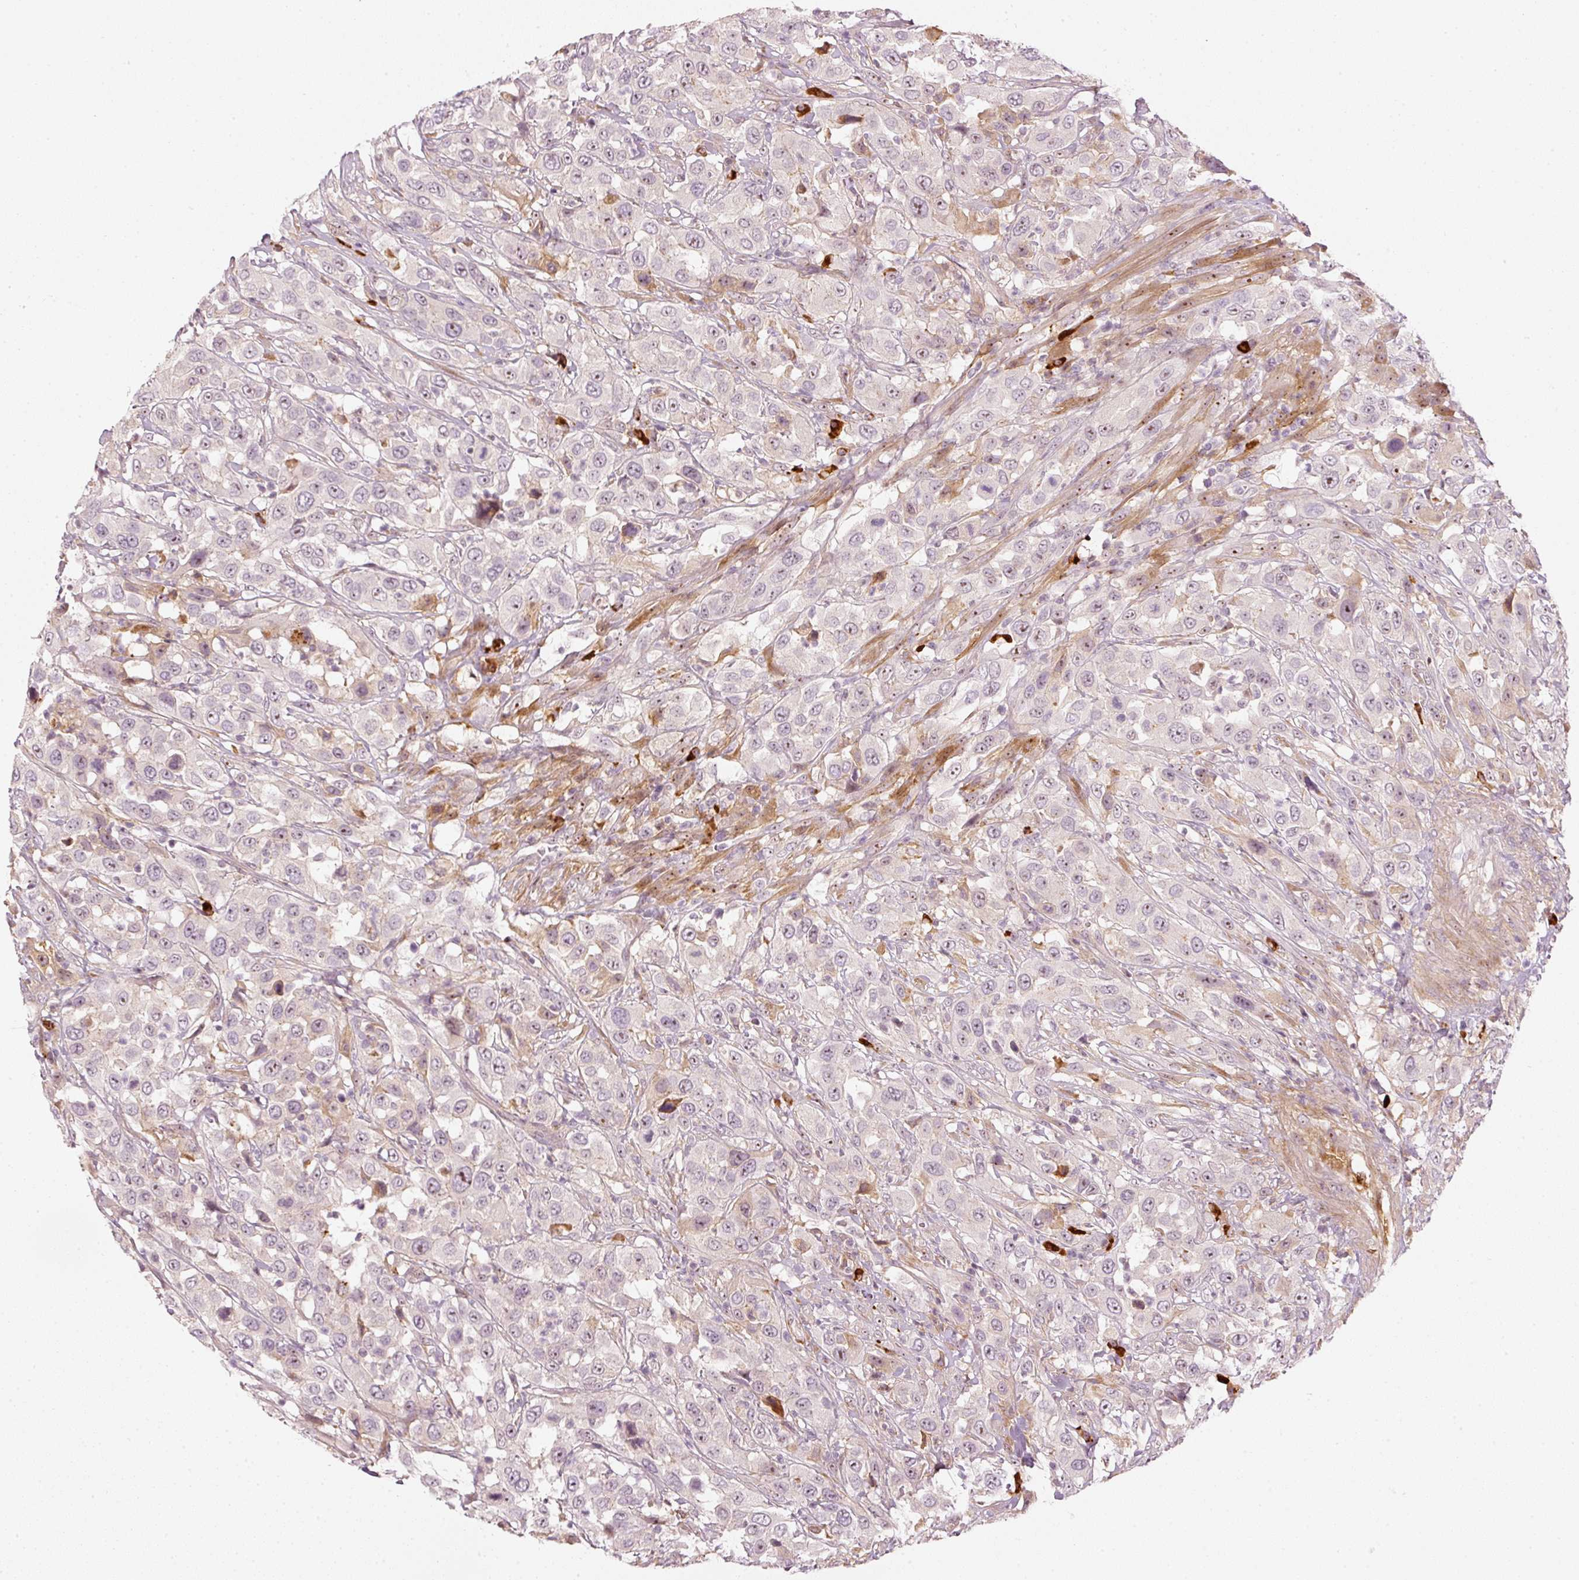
{"staining": {"intensity": "negative", "quantity": "none", "location": "none"}, "tissue": "urothelial cancer", "cell_type": "Tumor cells", "image_type": "cancer", "snomed": [{"axis": "morphology", "description": "Urothelial carcinoma, High grade"}, {"axis": "topography", "description": "Urinary bladder"}], "caption": "There is no significant positivity in tumor cells of urothelial cancer.", "gene": "VCAM1", "patient": {"sex": "male", "age": 61}}